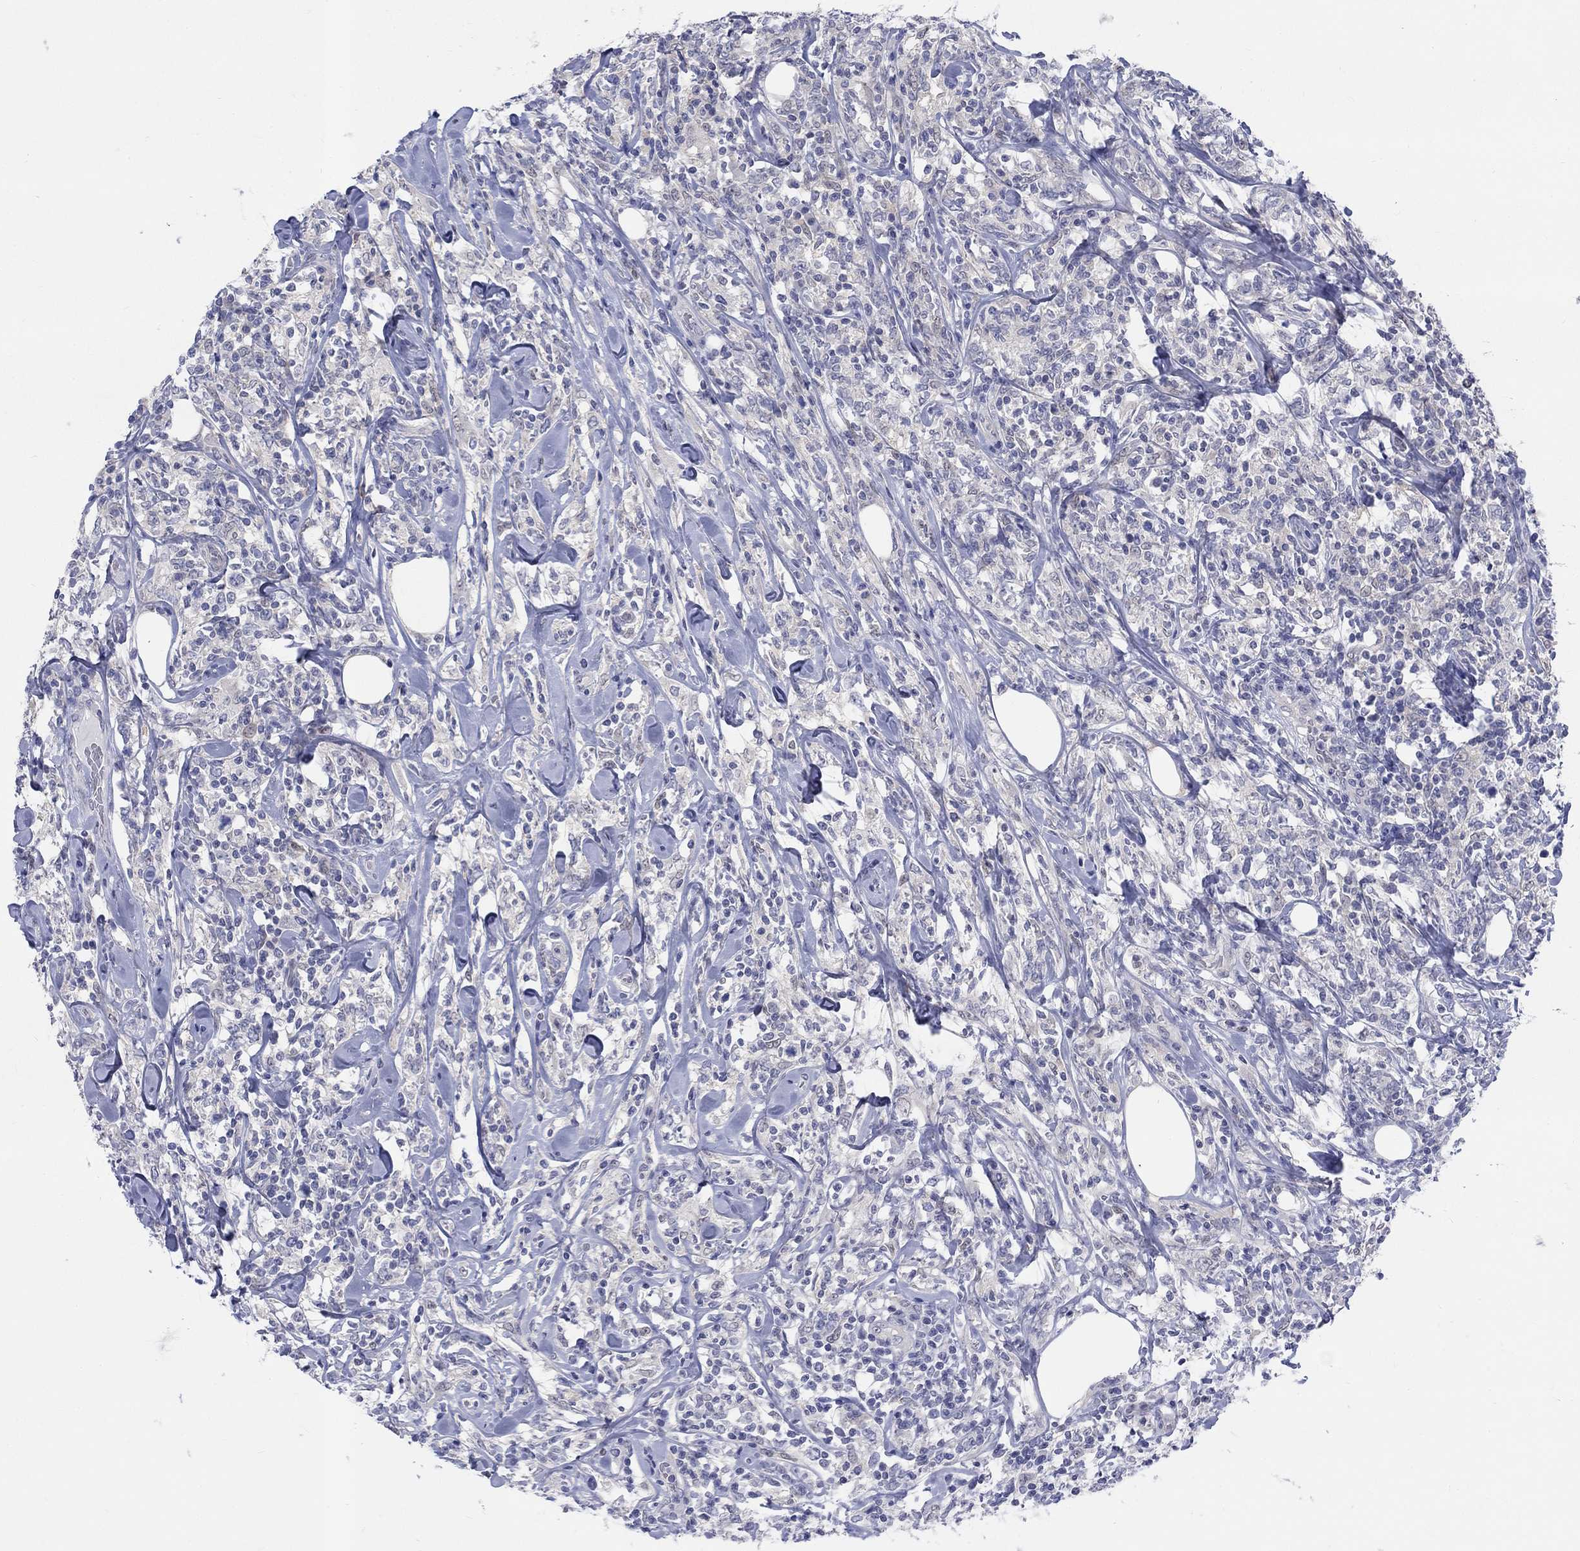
{"staining": {"intensity": "negative", "quantity": "none", "location": "none"}, "tissue": "lymphoma", "cell_type": "Tumor cells", "image_type": "cancer", "snomed": [{"axis": "morphology", "description": "Malignant lymphoma, non-Hodgkin's type, High grade"}, {"axis": "topography", "description": "Lymph node"}], "caption": "This micrograph is of high-grade malignant lymphoma, non-Hodgkin's type stained with immunohistochemistry to label a protein in brown with the nuclei are counter-stained blue. There is no staining in tumor cells.", "gene": "EGFLAM", "patient": {"sex": "female", "age": 84}}